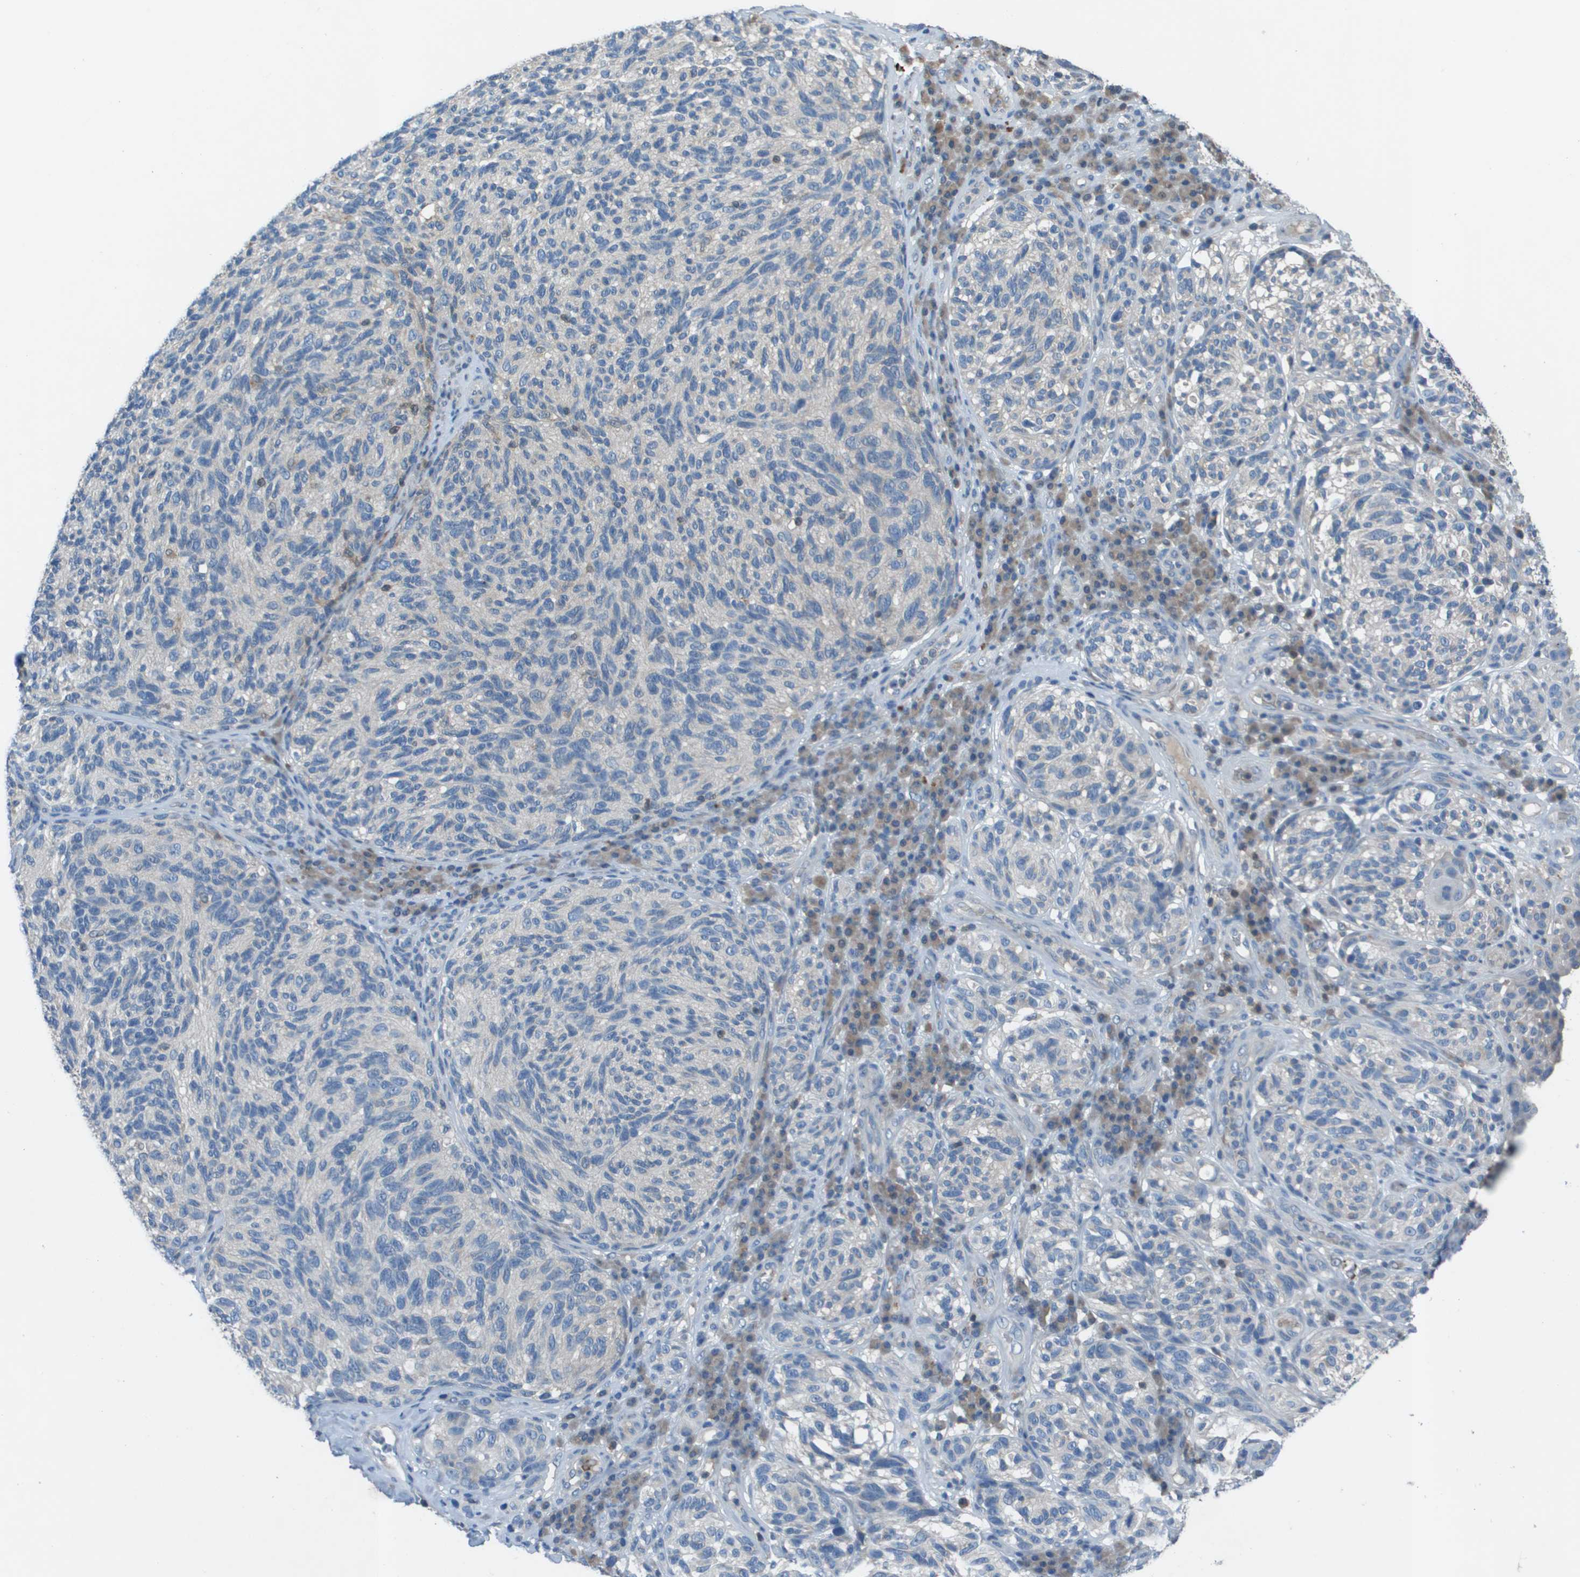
{"staining": {"intensity": "negative", "quantity": "none", "location": "none"}, "tissue": "melanoma", "cell_type": "Tumor cells", "image_type": "cancer", "snomed": [{"axis": "morphology", "description": "Malignant melanoma, NOS"}, {"axis": "topography", "description": "Skin"}], "caption": "Image shows no protein expression in tumor cells of malignant melanoma tissue.", "gene": "CAMK4", "patient": {"sex": "female", "age": 73}}